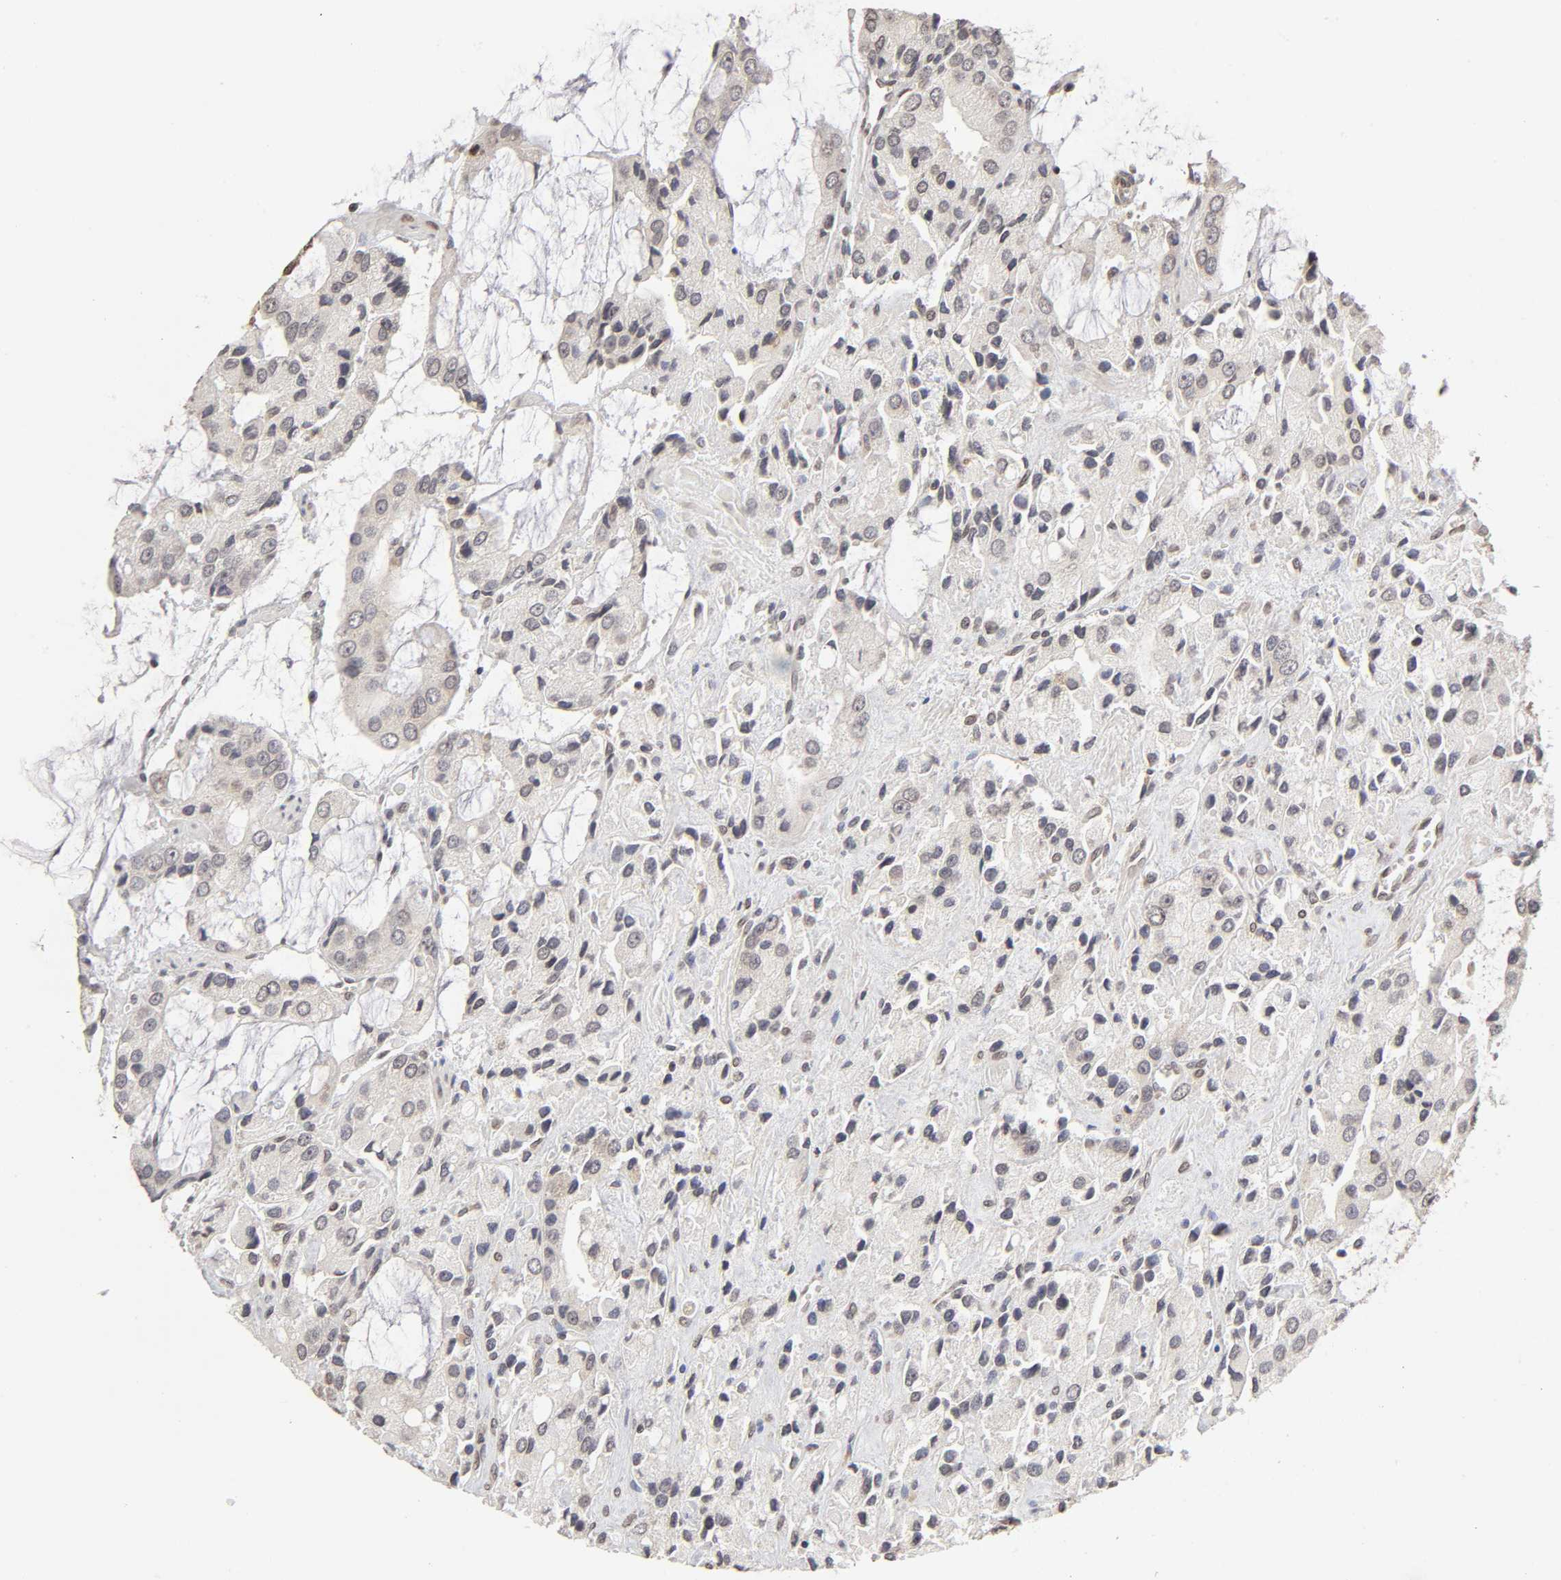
{"staining": {"intensity": "negative", "quantity": "none", "location": "none"}, "tissue": "prostate cancer", "cell_type": "Tumor cells", "image_type": "cancer", "snomed": [{"axis": "morphology", "description": "Adenocarcinoma, High grade"}, {"axis": "topography", "description": "Prostate"}], "caption": "An image of prostate cancer stained for a protein demonstrates no brown staining in tumor cells.", "gene": "MLLT6", "patient": {"sex": "male", "age": 67}}